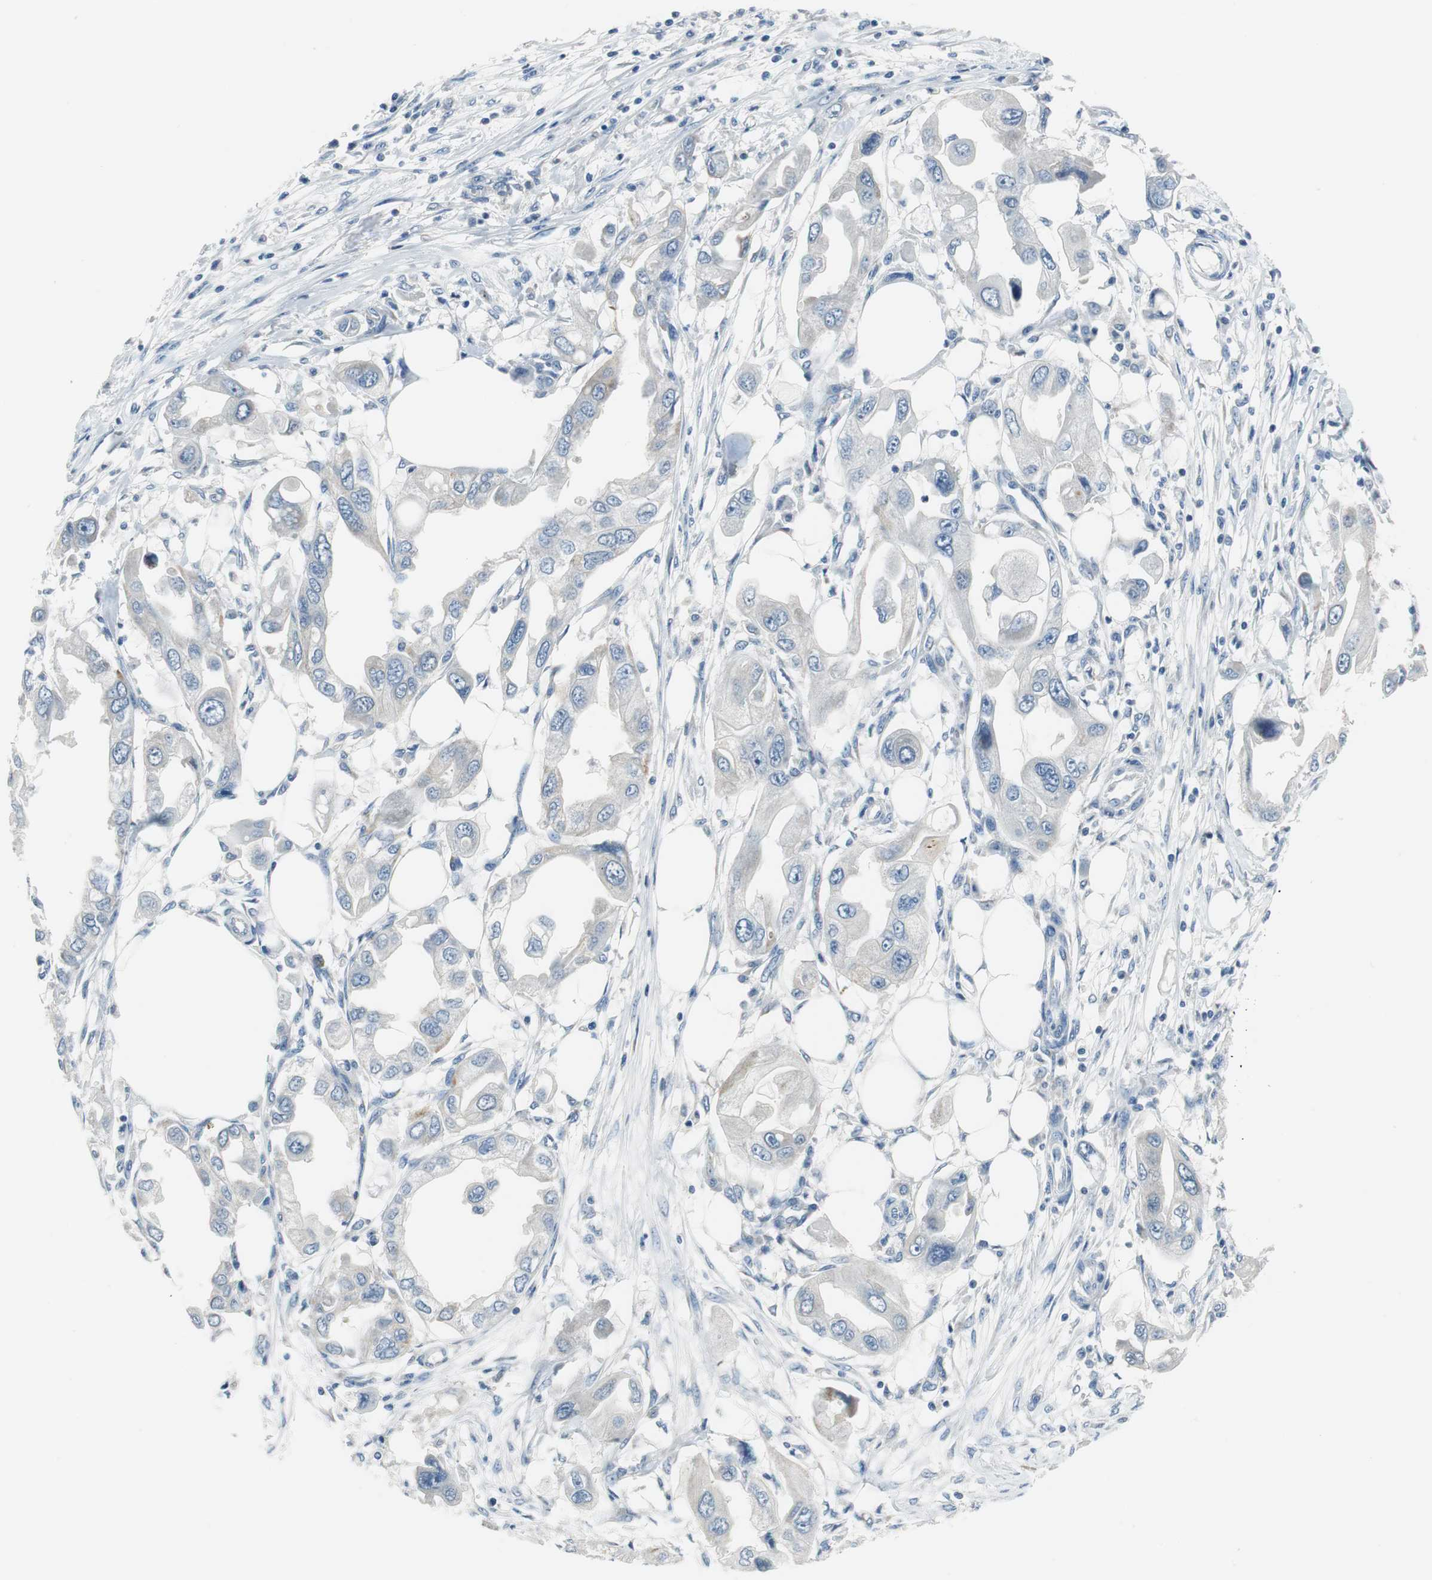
{"staining": {"intensity": "negative", "quantity": "none", "location": "none"}, "tissue": "endometrial cancer", "cell_type": "Tumor cells", "image_type": "cancer", "snomed": [{"axis": "morphology", "description": "Adenocarcinoma, NOS"}, {"axis": "topography", "description": "Endometrium"}], "caption": "Immunohistochemical staining of human endometrial cancer demonstrates no significant expression in tumor cells.", "gene": "GLCCI1", "patient": {"sex": "female", "age": 67}}